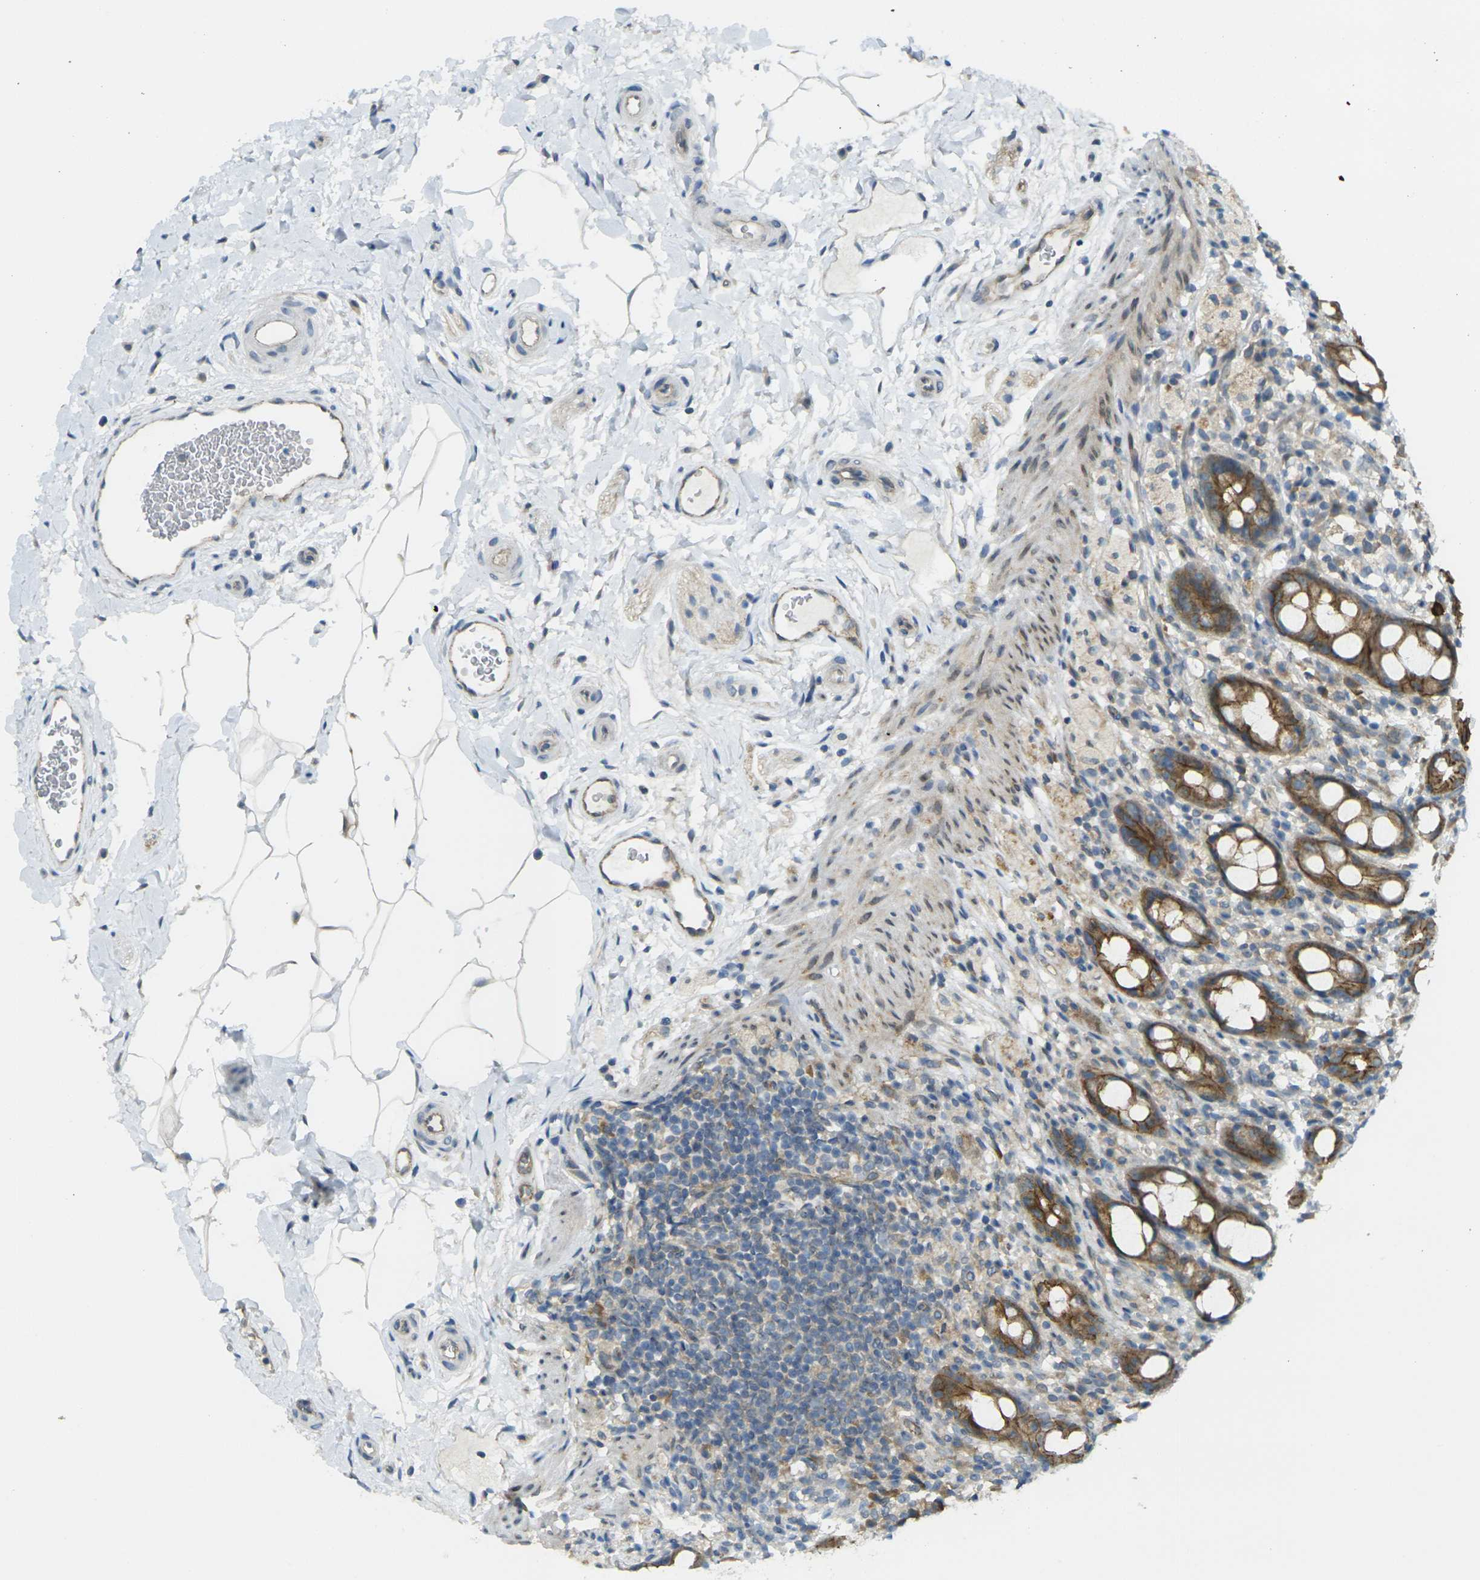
{"staining": {"intensity": "strong", "quantity": ">75%", "location": "cytoplasmic/membranous"}, "tissue": "rectum", "cell_type": "Glandular cells", "image_type": "normal", "snomed": [{"axis": "morphology", "description": "Normal tissue, NOS"}, {"axis": "topography", "description": "Rectum"}], "caption": "High-magnification brightfield microscopy of benign rectum stained with DAB (3,3'-diaminobenzidine) (brown) and counterstained with hematoxylin (blue). glandular cells exhibit strong cytoplasmic/membranous positivity is appreciated in about>75% of cells.", "gene": "RHBDD1", "patient": {"sex": "male", "age": 44}}